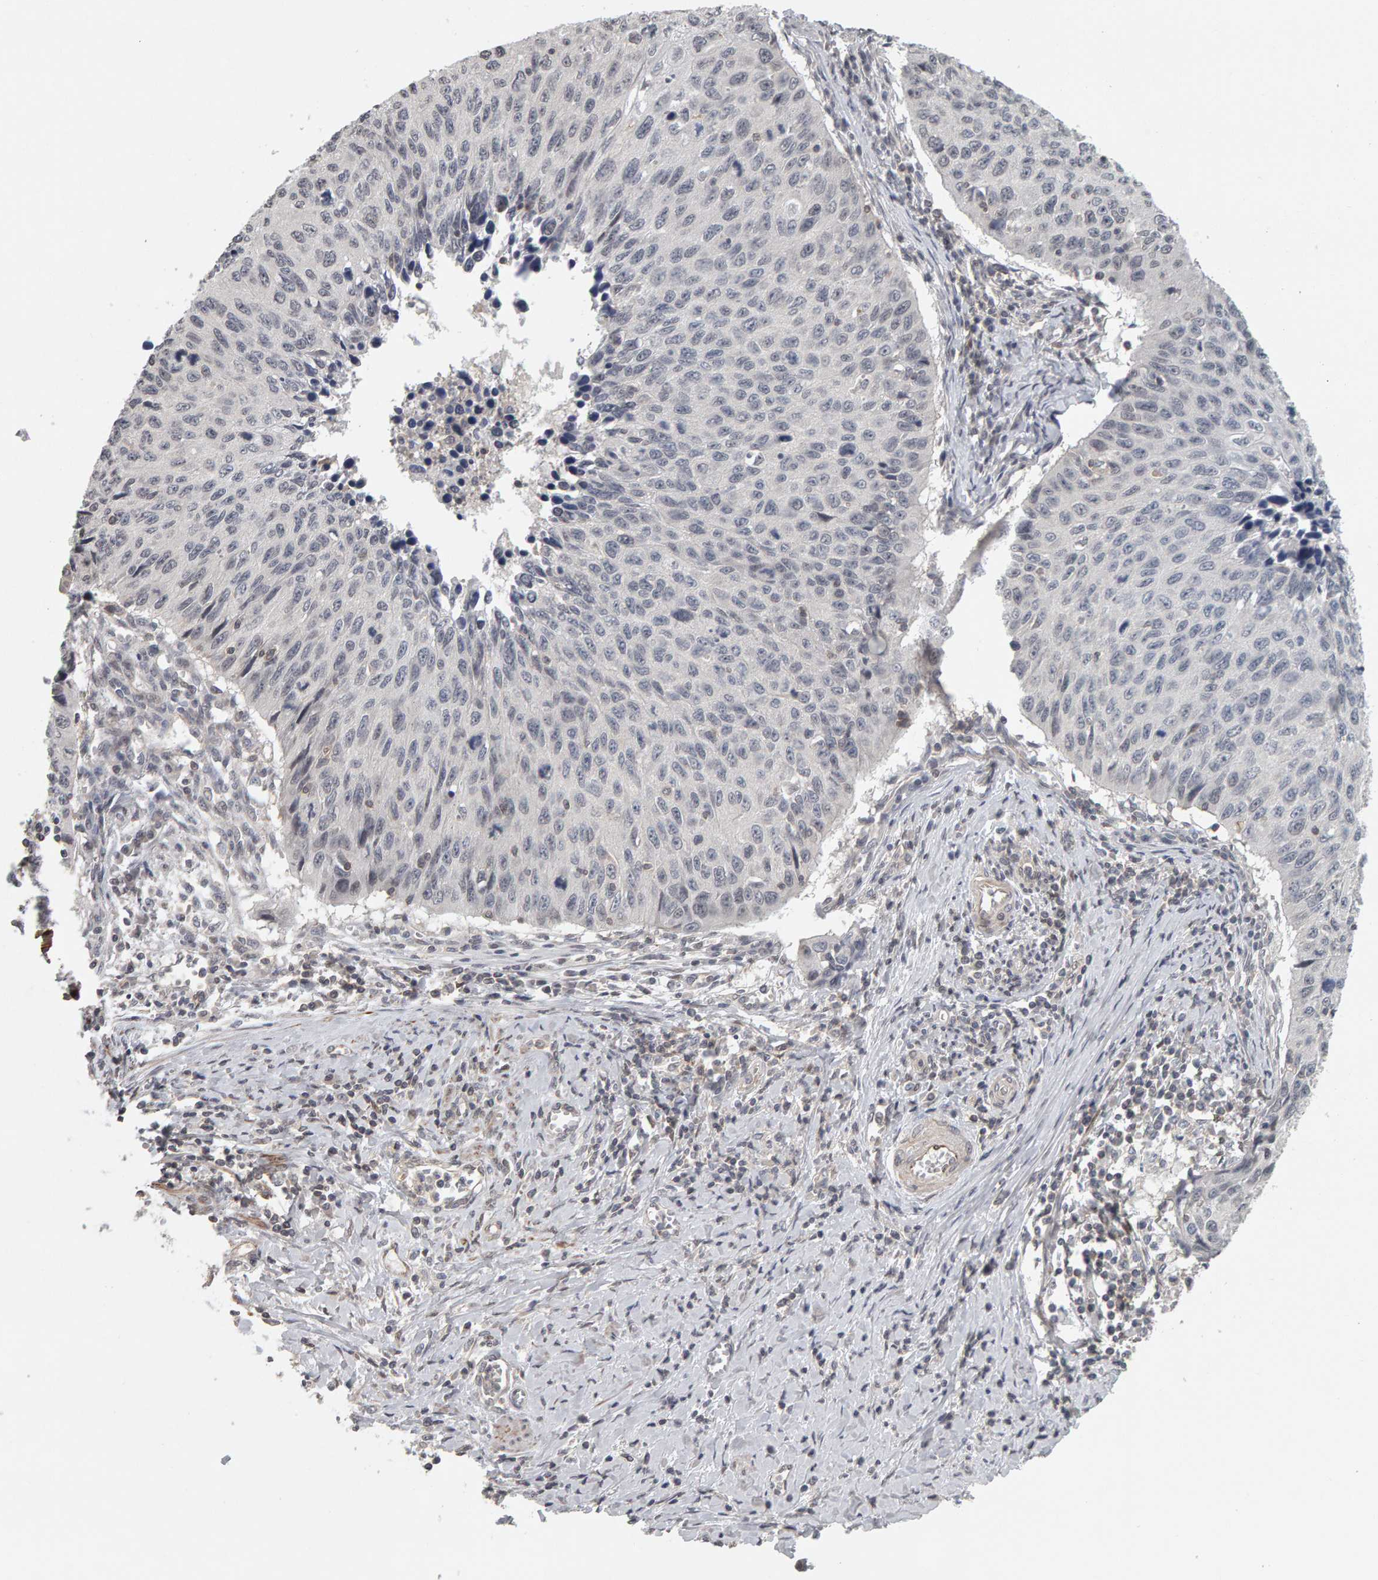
{"staining": {"intensity": "negative", "quantity": "none", "location": "none"}, "tissue": "cervical cancer", "cell_type": "Tumor cells", "image_type": "cancer", "snomed": [{"axis": "morphology", "description": "Squamous cell carcinoma, NOS"}, {"axis": "topography", "description": "Cervix"}], "caption": "Human squamous cell carcinoma (cervical) stained for a protein using immunohistochemistry shows no staining in tumor cells.", "gene": "TEFM", "patient": {"sex": "female", "age": 53}}